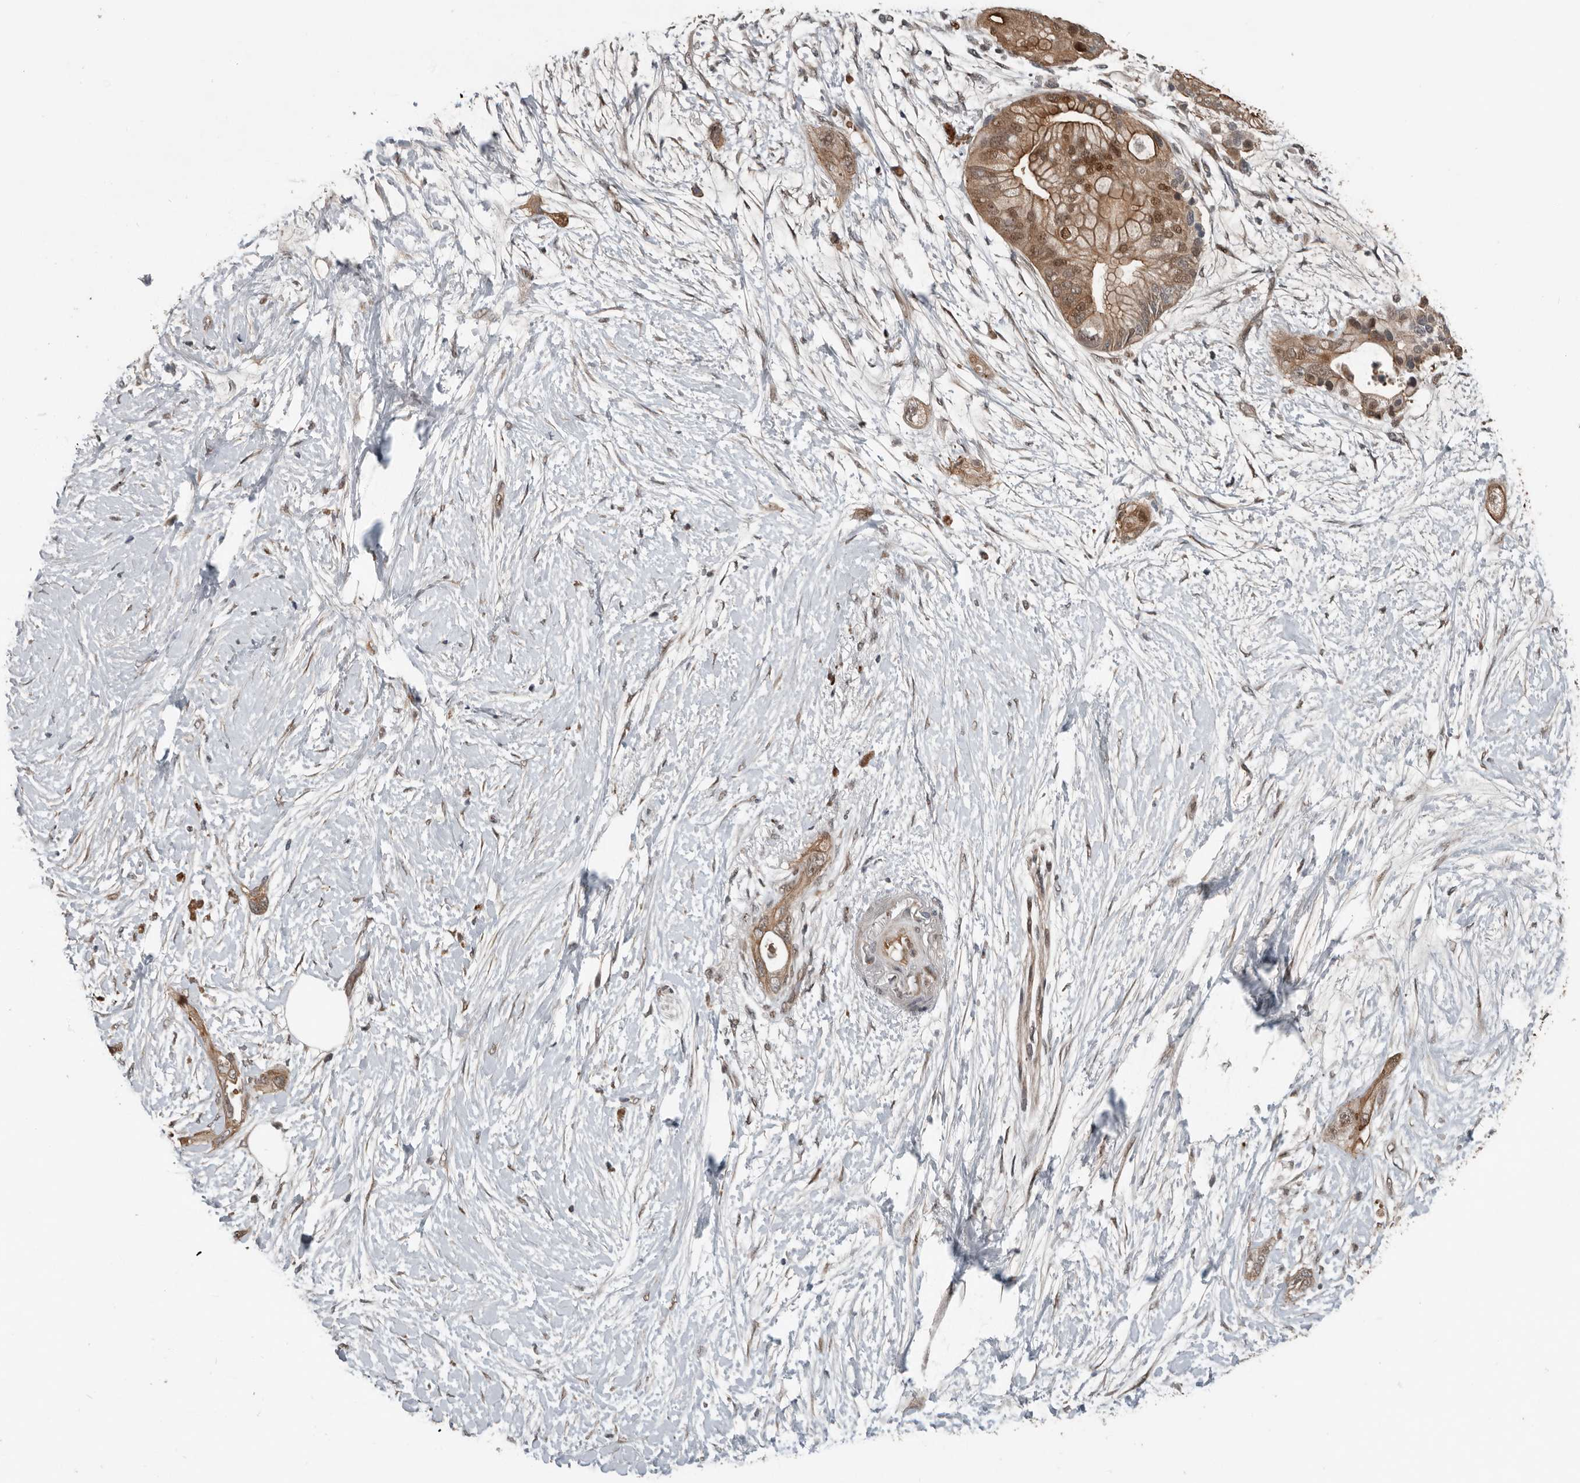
{"staining": {"intensity": "moderate", "quantity": ">75%", "location": "cytoplasmic/membranous,nuclear"}, "tissue": "pancreatic cancer", "cell_type": "Tumor cells", "image_type": "cancer", "snomed": [{"axis": "morphology", "description": "Adenocarcinoma, NOS"}, {"axis": "topography", "description": "Pancreas"}], "caption": "About >75% of tumor cells in human pancreatic cancer (adenocarcinoma) demonstrate moderate cytoplasmic/membranous and nuclear protein positivity as visualized by brown immunohistochemical staining.", "gene": "YOD1", "patient": {"sex": "male", "age": 53}}